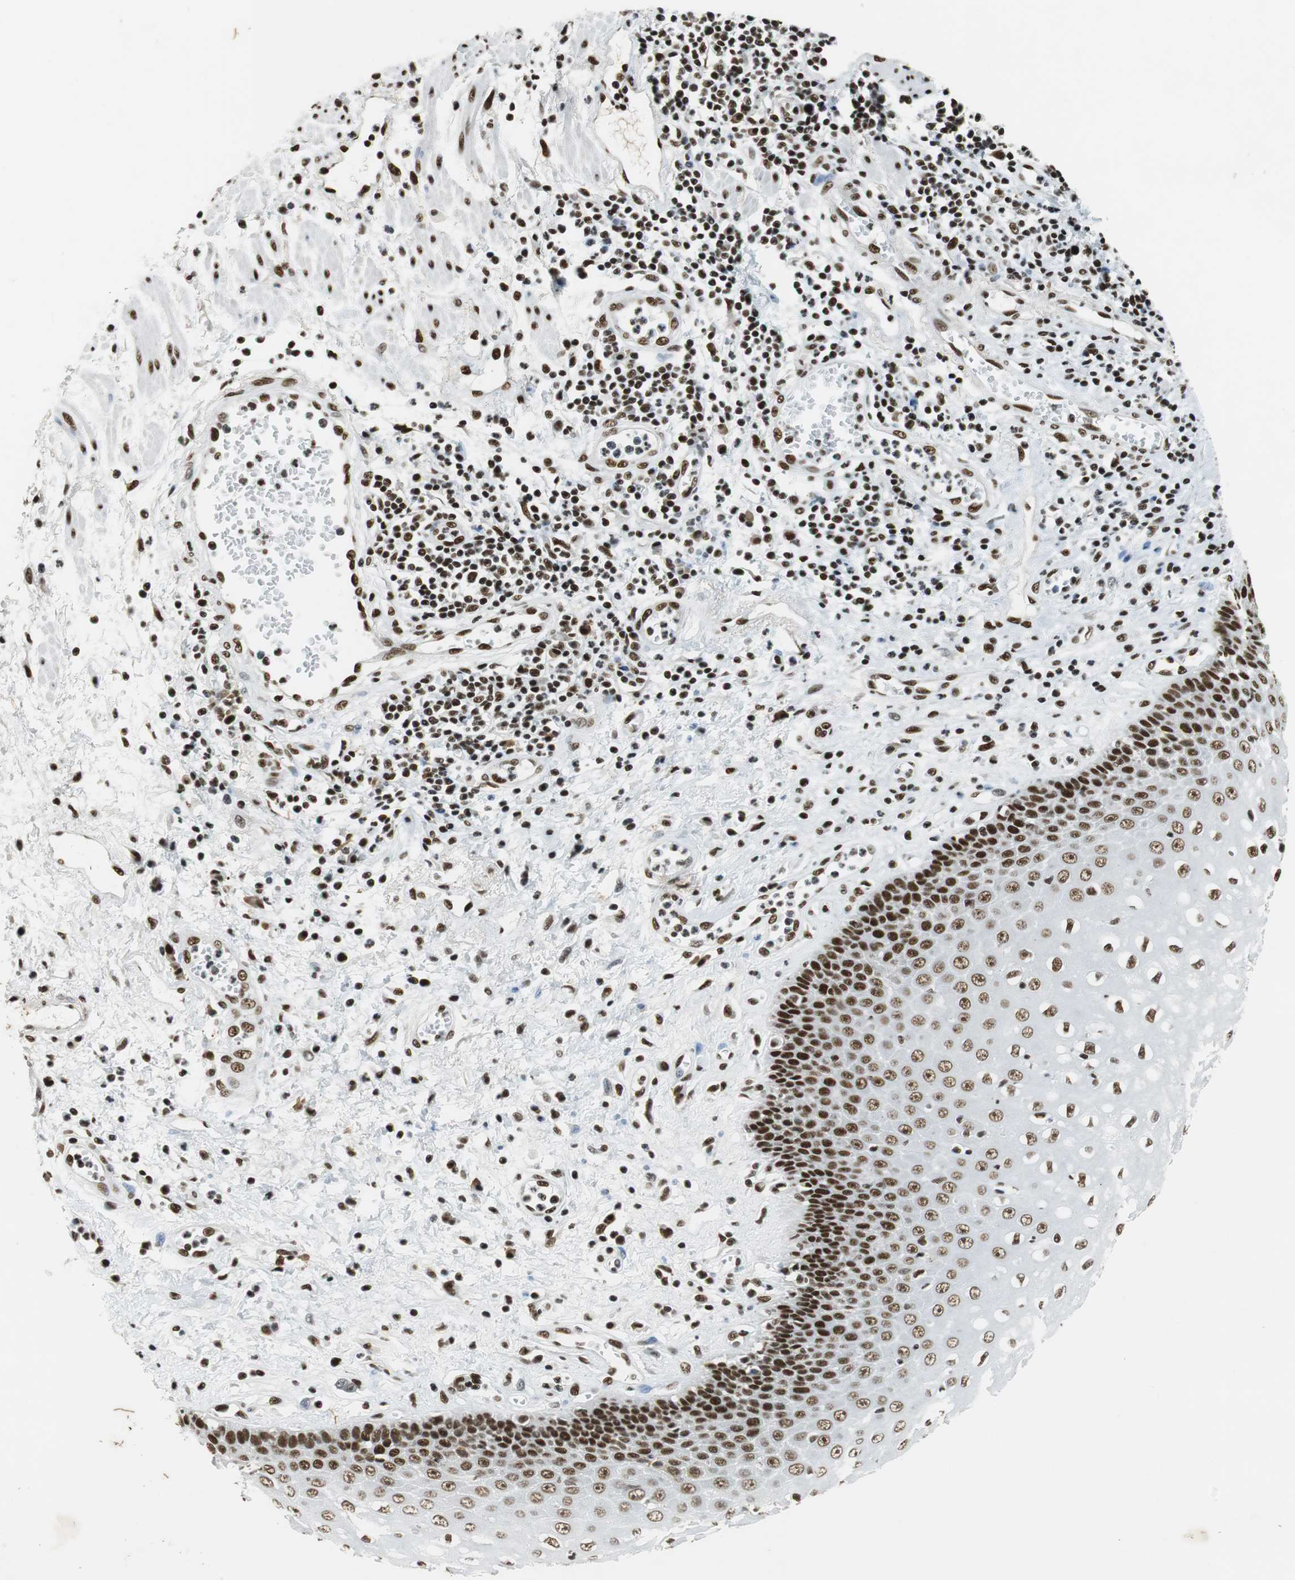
{"staining": {"intensity": "strong", "quantity": ">75%", "location": "nuclear"}, "tissue": "esophagus", "cell_type": "Squamous epithelial cells", "image_type": "normal", "snomed": [{"axis": "morphology", "description": "Normal tissue, NOS"}, {"axis": "morphology", "description": "Squamous cell carcinoma, NOS"}, {"axis": "topography", "description": "Esophagus"}], "caption": "Approximately >75% of squamous epithelial cells in unremarkable esophagus exhibit strong nuclear protein staining as visualized by brown immunohistochemical staining.", "gene": "PRKDC", "patient": {"sex": "male", "age": 65}}